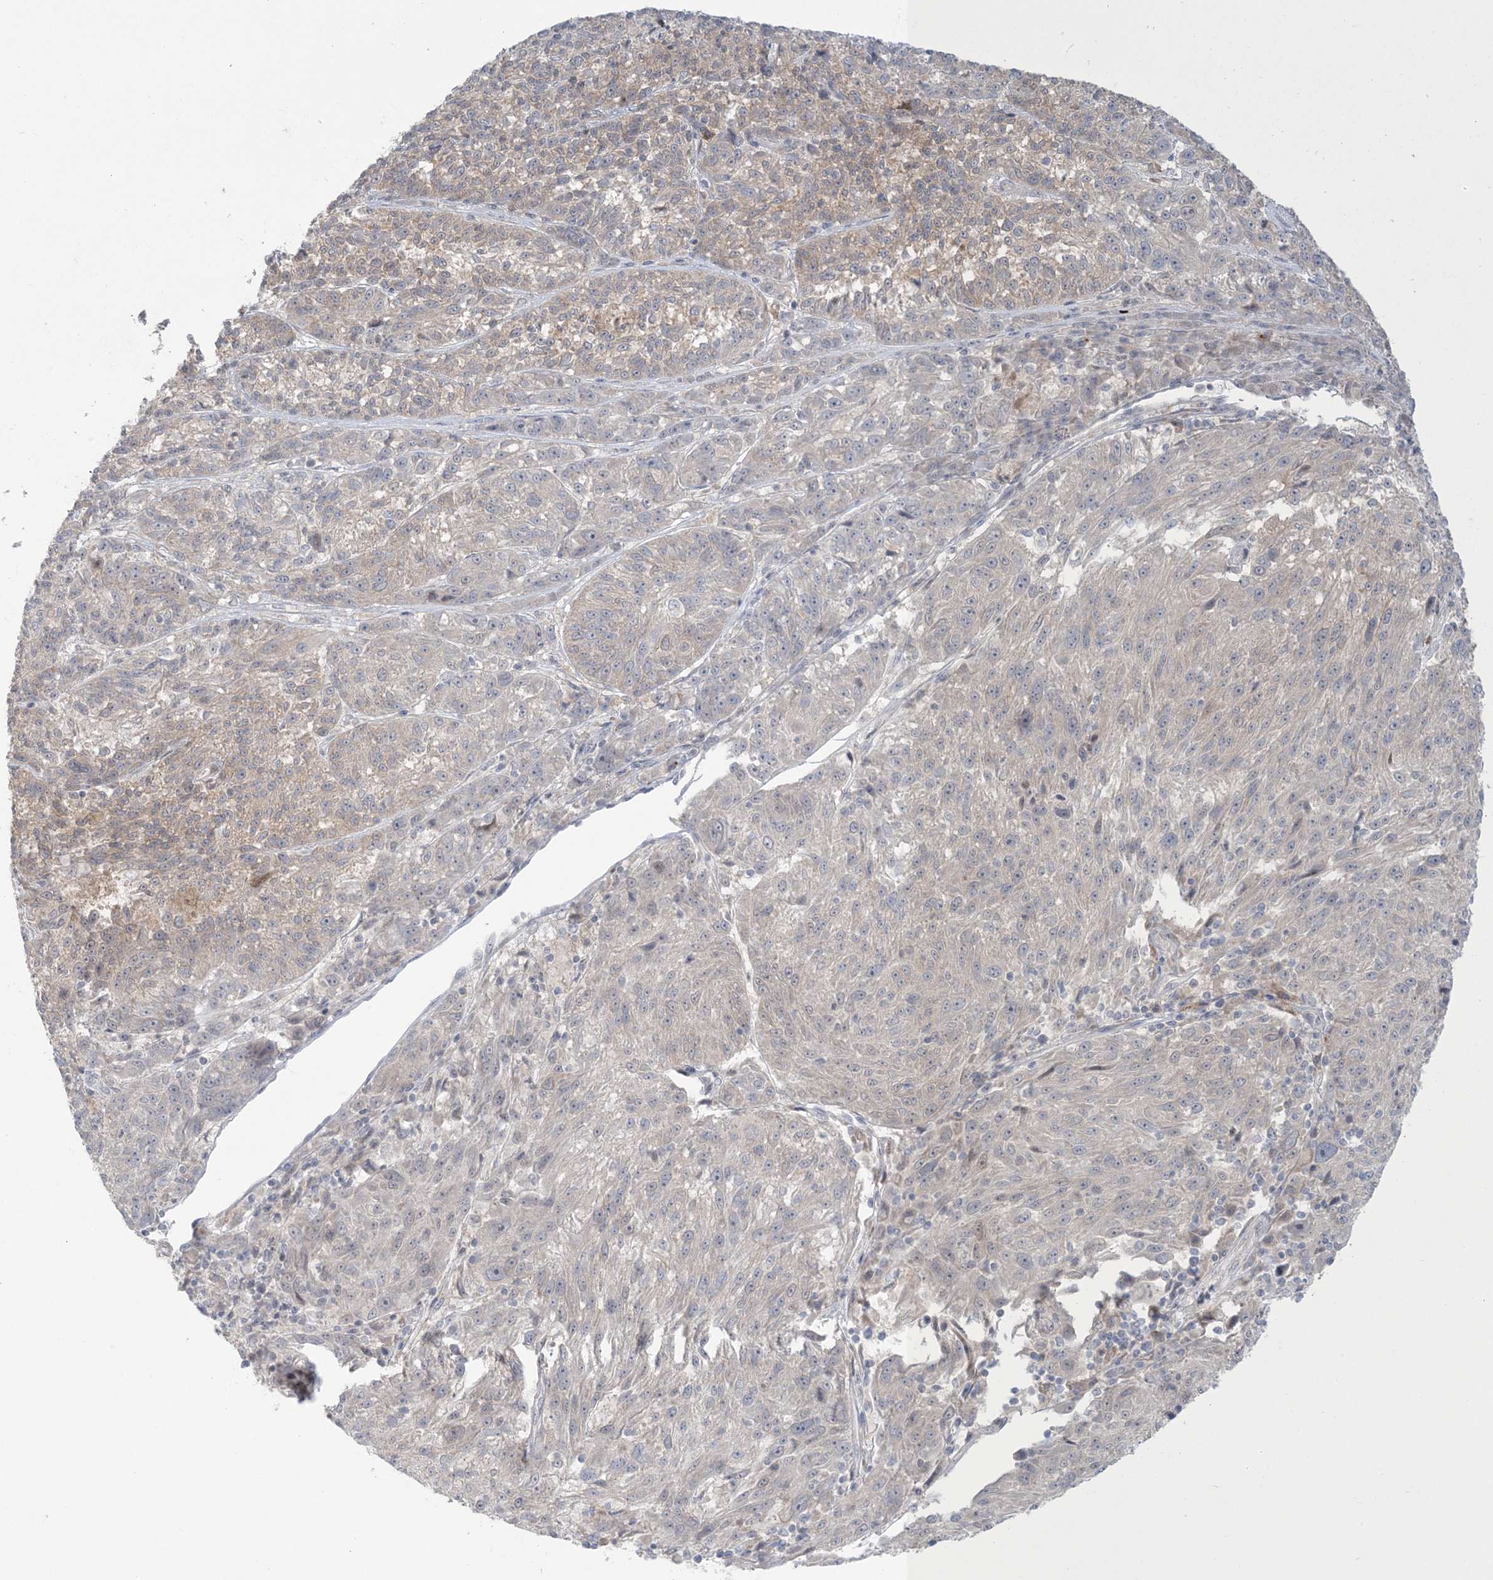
{"staining": {"intensity": "weak", "quantity": "<25%", "location": "cytoplasmic/membranous"}, "tissue": "melanoma", "cell_type": "Tumor cells", "image_type": "cancer", "snomed": [{"axis": "morphology", "description": "Malignant melanoma, NOS"}, {"axis": "topography", "description": "Skin"}], "caption": "Immunohistochemical staining of malignant melanoma demonstrates no significant staining in tumor cells.", "gene": "NRBP2", "patient": {"sex": "male", "age": 53}}